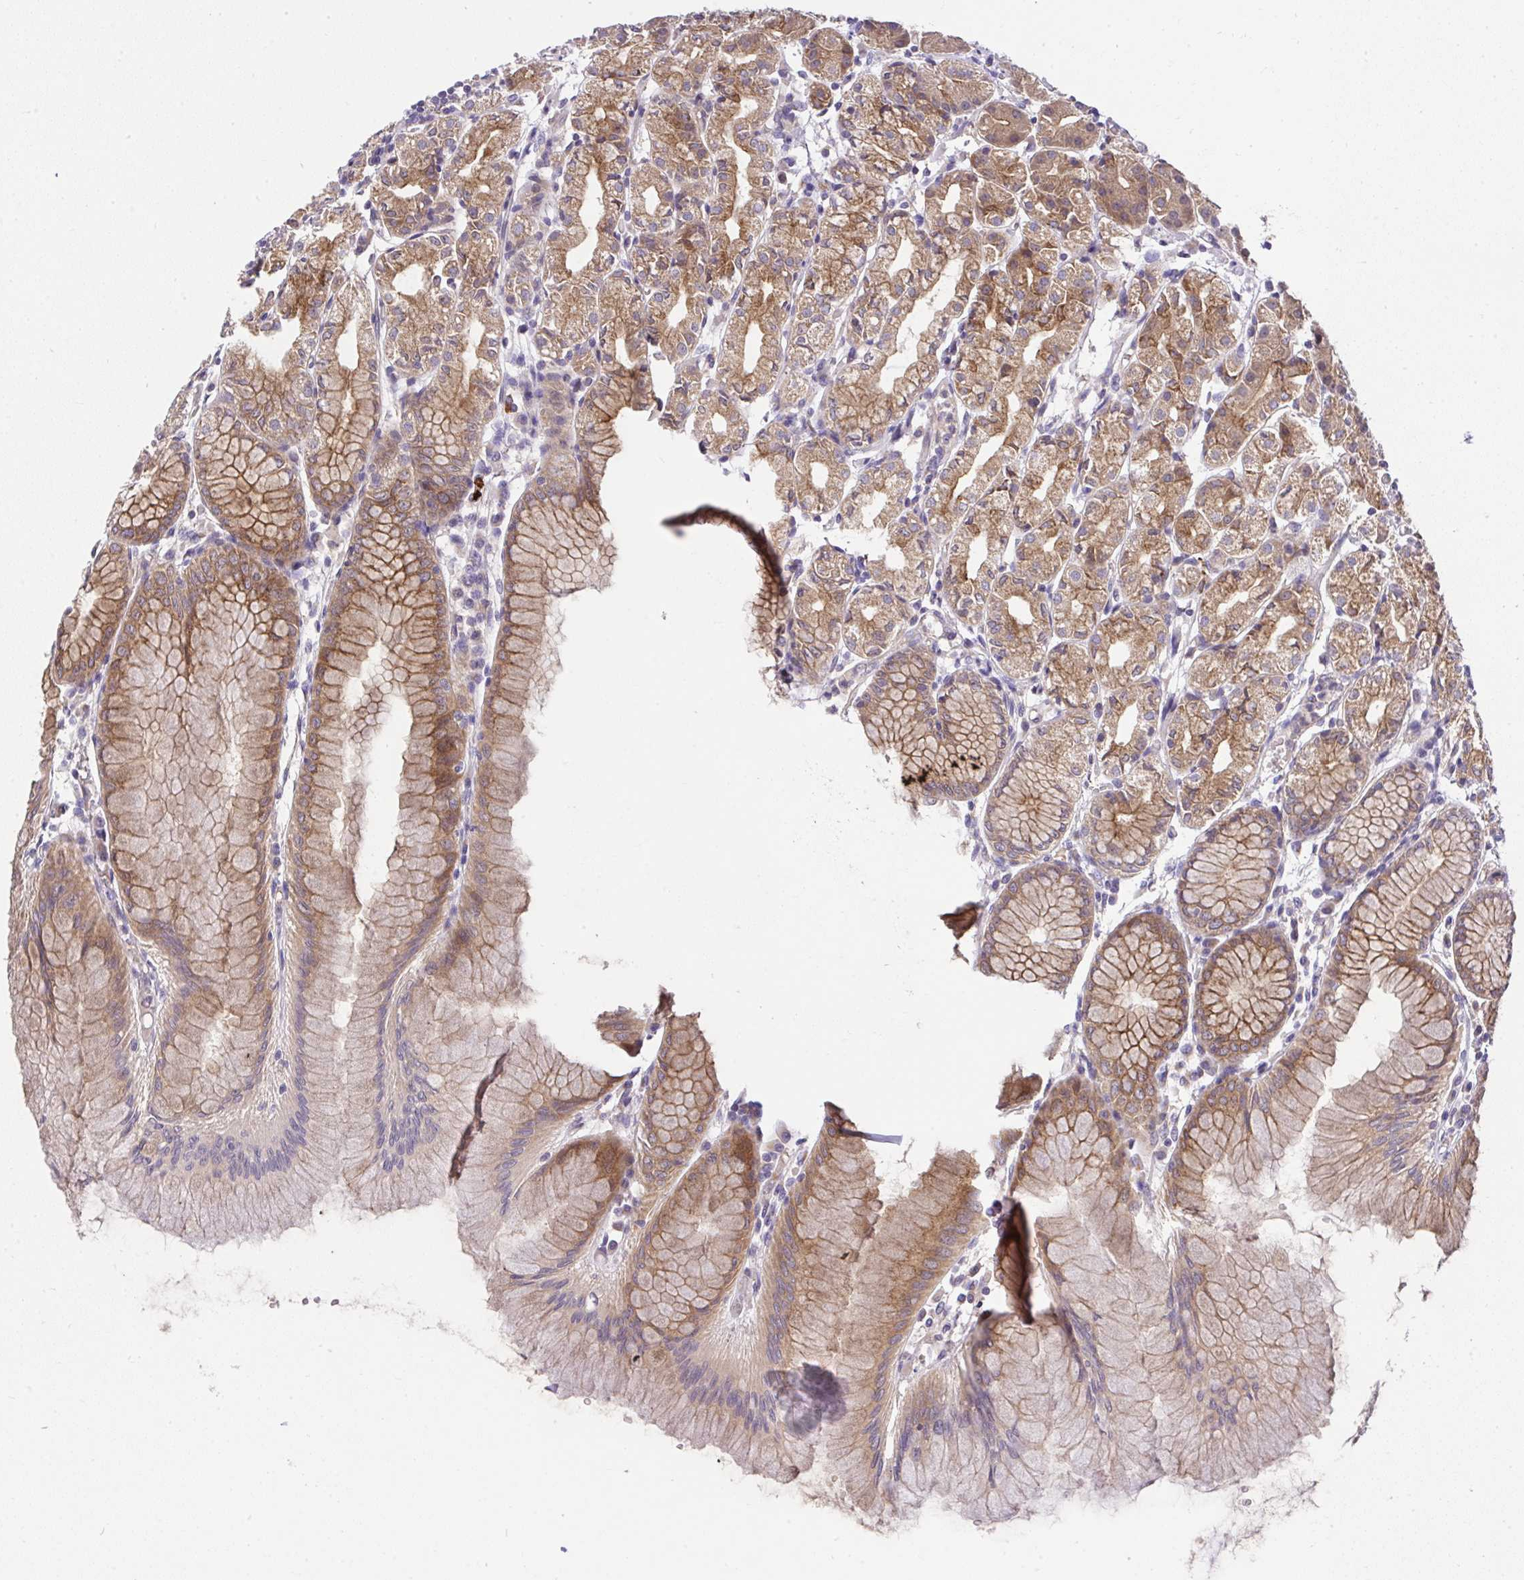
{"staining": {"intensity": "moderate", "quantity": ">75%", "location": "cytoplasmic/membranous"}, "tissue": "stomach", "cell_type": "Glandular cells", "image_type": "normal", "snomed": [{"axis": "morphology", "description": "Normal tissue, NOS"}, {"axis": "topography", "description": "Stomach"}], "caption": "Protein expression by immunohistochemistry displays moderate cytoplasmic/membranous staining in about >75% of glandular cells in unremarkable stomach. (DAB (3,3'-diaminobenzidine) IHC with brightfield microscopy, high magnification).", "gene": "CHIA", "patient": {"sex": "female", "age": 57}}